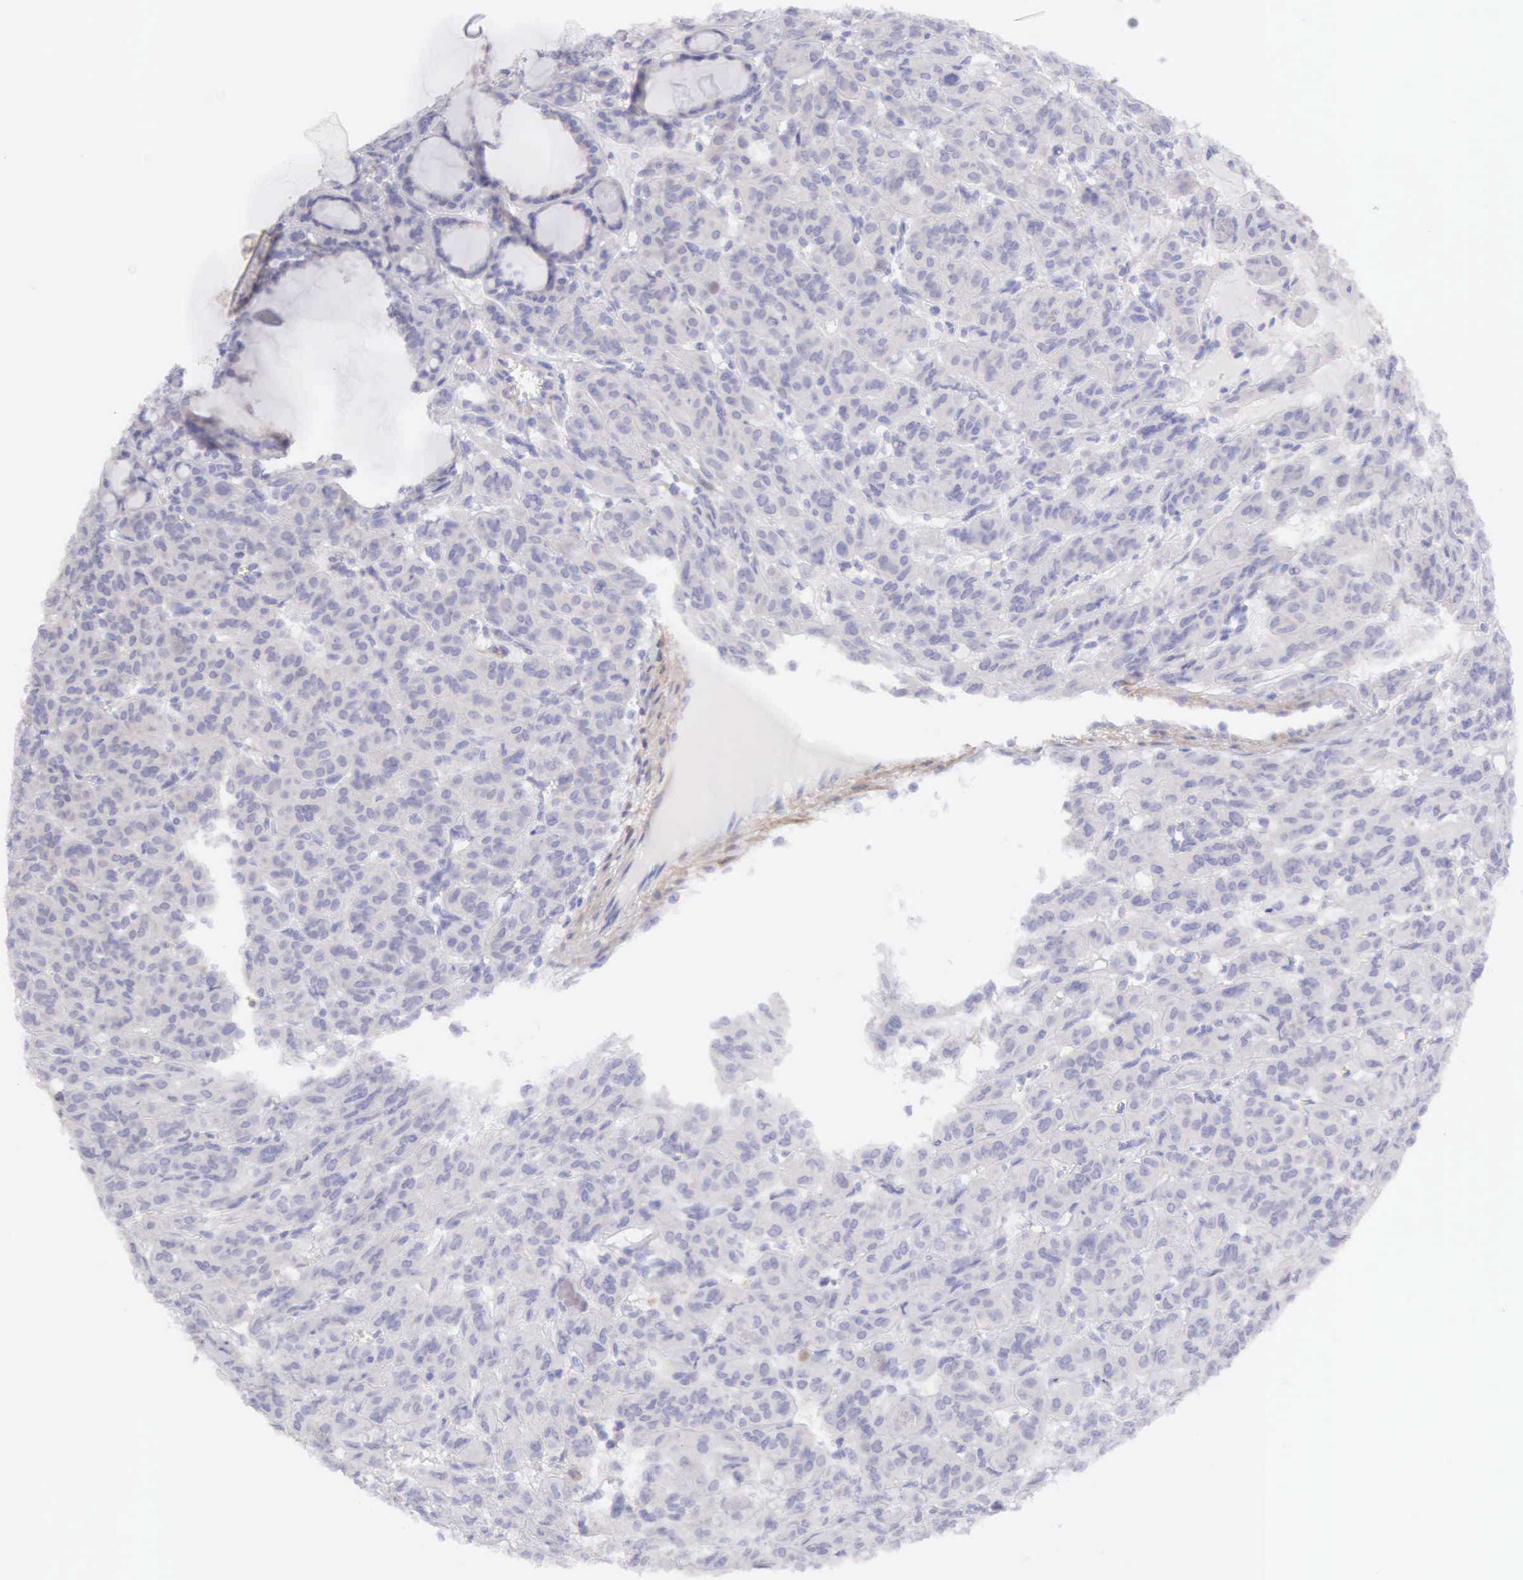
{"staining": {"intensity": "weak", "quantity": "<25%", "location": "cytoplasmic/membranous"}, "tissue": "thyroid cancer", "cell_type": "Tumor cells", "image_type": "cancer", "snomed": [{"axis": "morphology", "description": "Follicular adenoma carcinoma, NOS"}, {"axis": "topography", "description": "Thyroid gland"}], "caption": "The IHC photomicrograph has no significant expression in tumor cells of thyroid follicular adenoma carcinoma tissue.", "gene": "ARFGAP3", "patient": {"sex": "female", "age": 71}}